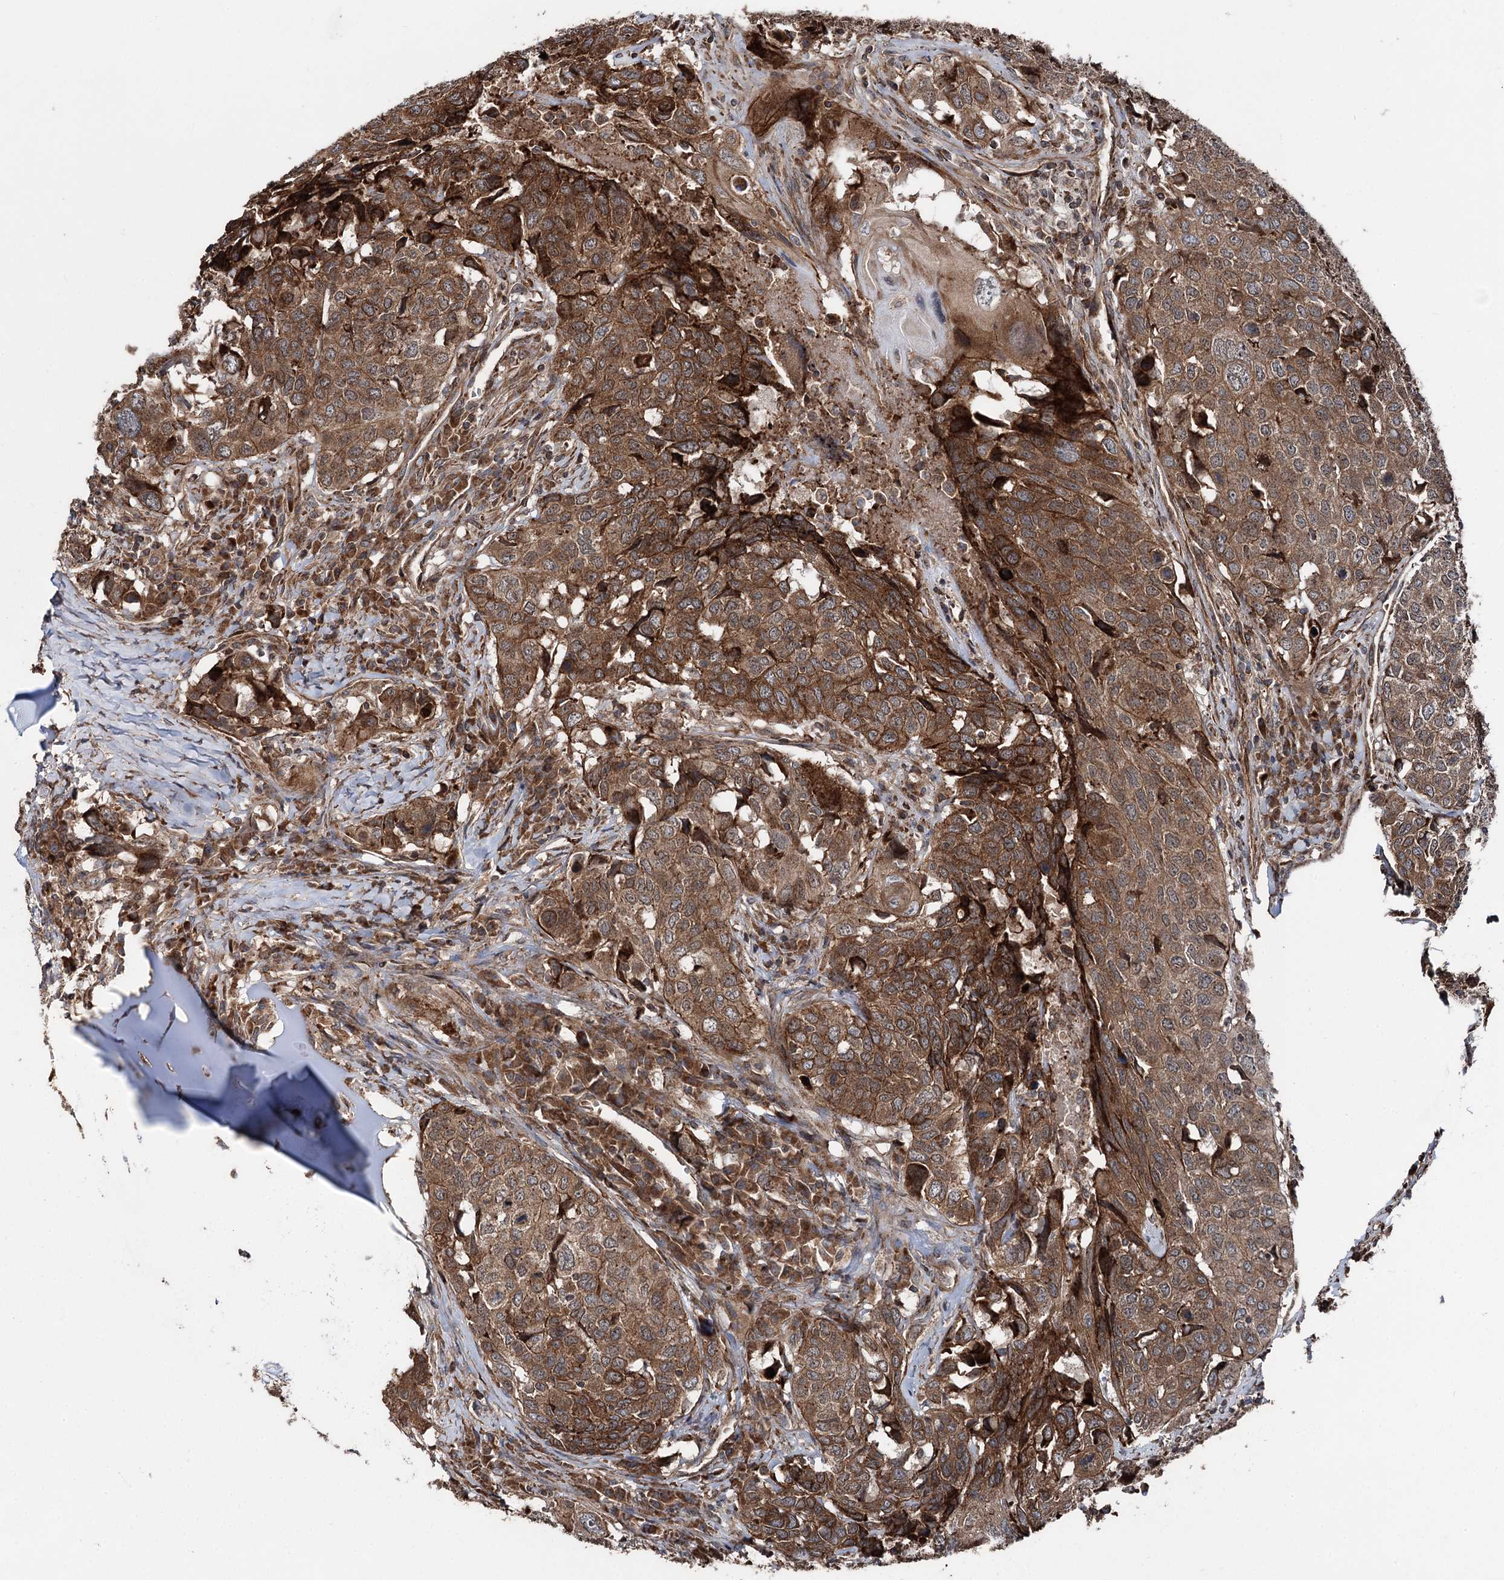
{"staining": {"intensity": "moderate", "quantity": ">75%", "location": "cytoplasmic/membranous"}, "tissue": "head and neck cancer", "cell_type": "Tumor cells", "image_type": "cancer", "snomed": [{"axis": "morphology", "description": "Squamous cell carcinoma, NOS"}, {"axis": "topography", "description": "Head-Neck"}], "caption": "Protein analysis of head and neck cancer tissue displays moderate cytoplasmic/membranous positivity in approximately >75% of tumor cells.", "gene": "ITFG2", "patient": {"sex": "male", "age": 66}}